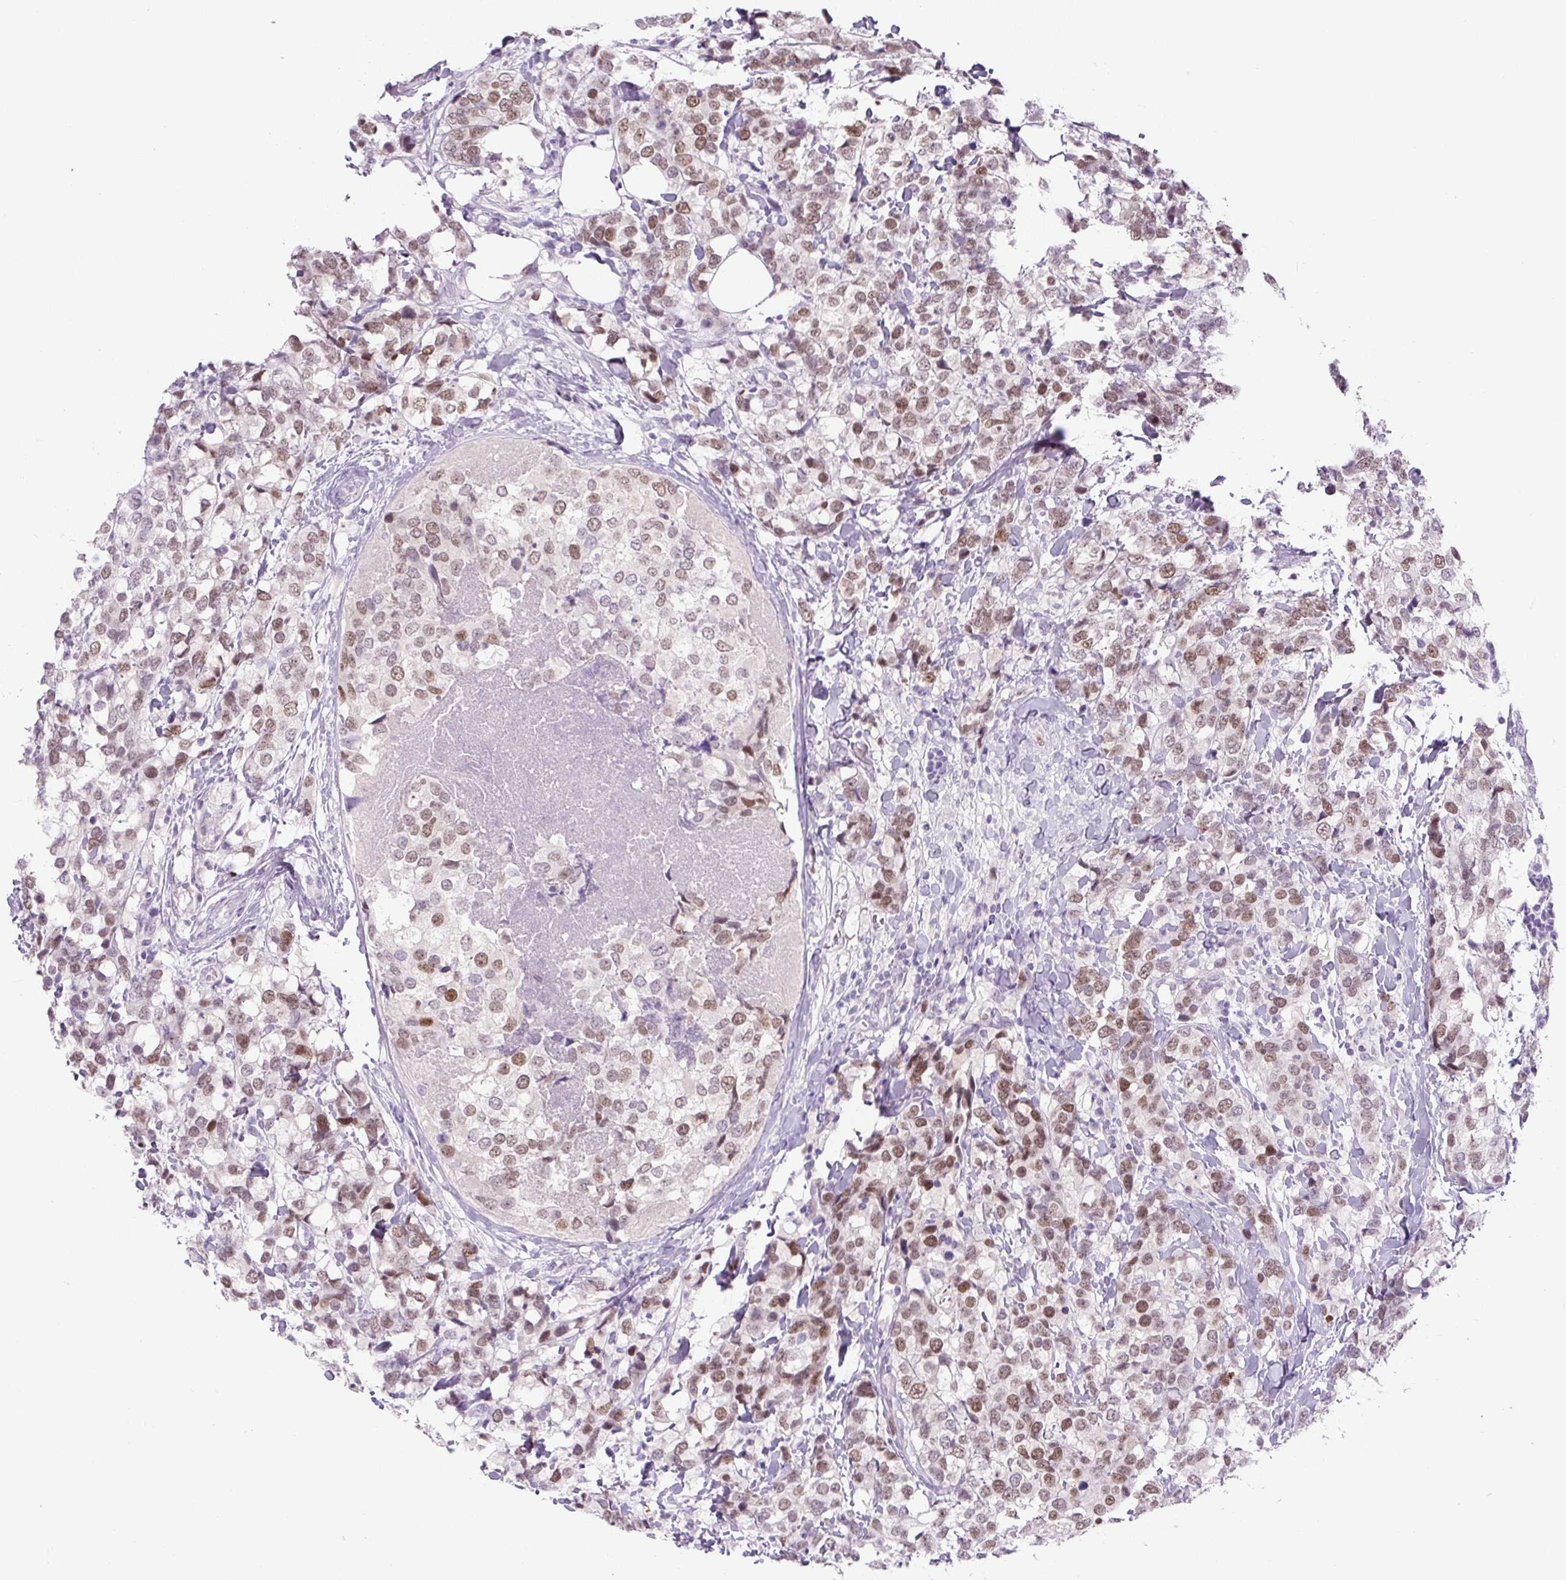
{"staining": {"intensity": "moderate", "quantity": ">75%", "location": "nuclear"}, "tissue": "breast cancer", "cell_type": "Tumor cells", "image_type": "cancer", "snomed": [{"axis": "morphology", "description": "Lobular carcinoma"}, {"axis": "topography", "description": "Breast"}], "caption": "Approximately >75% of tumor cells in breast cancer (lobular carcinoma) display moderate nuclear protein staining as visualized by brown immunohistochemical staining.", "gene": "SIX1", "patient": {"sex": "female", "age": 59}}